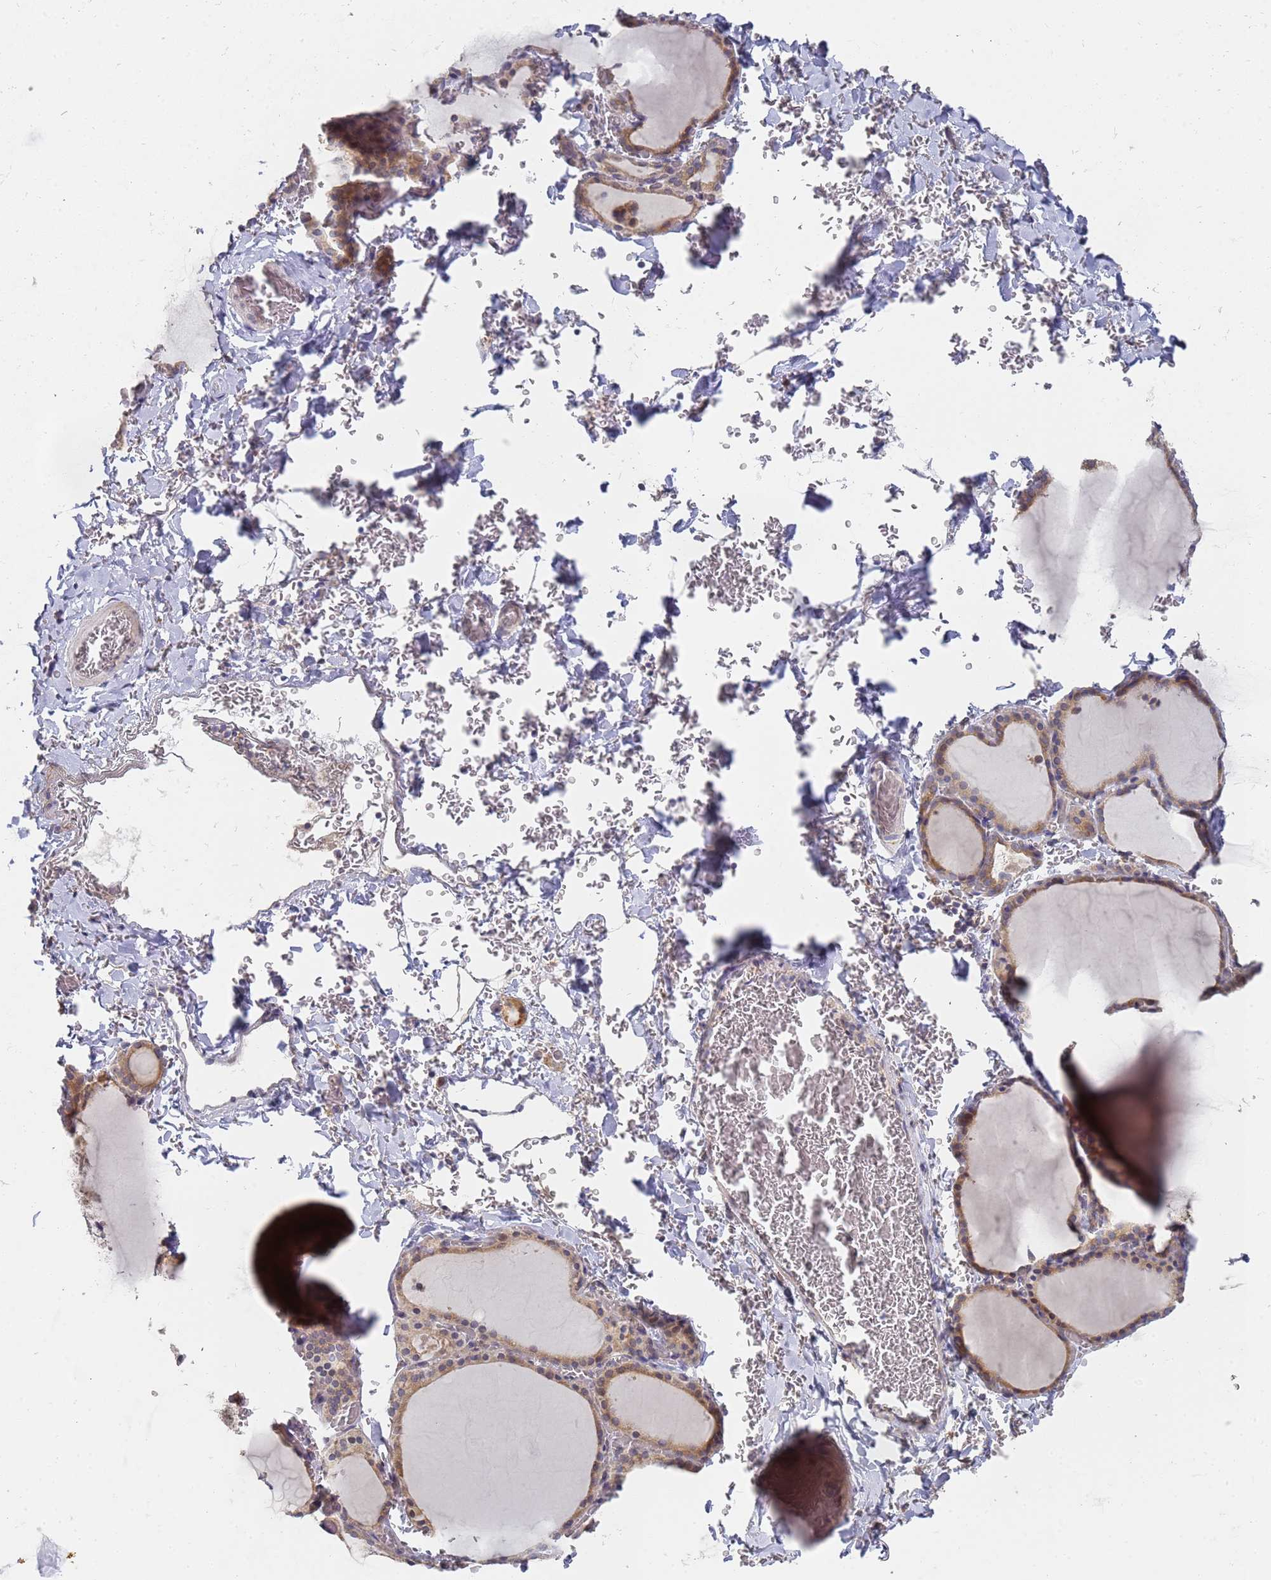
{"staining": {"intensity": "moderate", "quantity": ">75%", "location": "cytoplasmic/membranous"}, "tissue": "thyroid gland", "cell_type": "Glandular cells", "image_type": "normal", "snomed": [{"axis": "morphology", "description": "Normal tissue, NOS"}, {"axis": "topography", "description": "Thyroid gland"}], "caption": "IHC staining of unremarkable thyroid gland, which reveals medium levels of moderate cytoplasmic/membranous staining in approximately >75% of glandular cells indicating moderate cytoplasmic/membranous protein expression. The staining was performed using DAB (brown) for protein detection and nuclei were counterstained in hematoxylin (blue).", "gene": "VRK2", "patient": {"sex": "female", "age": 39}}